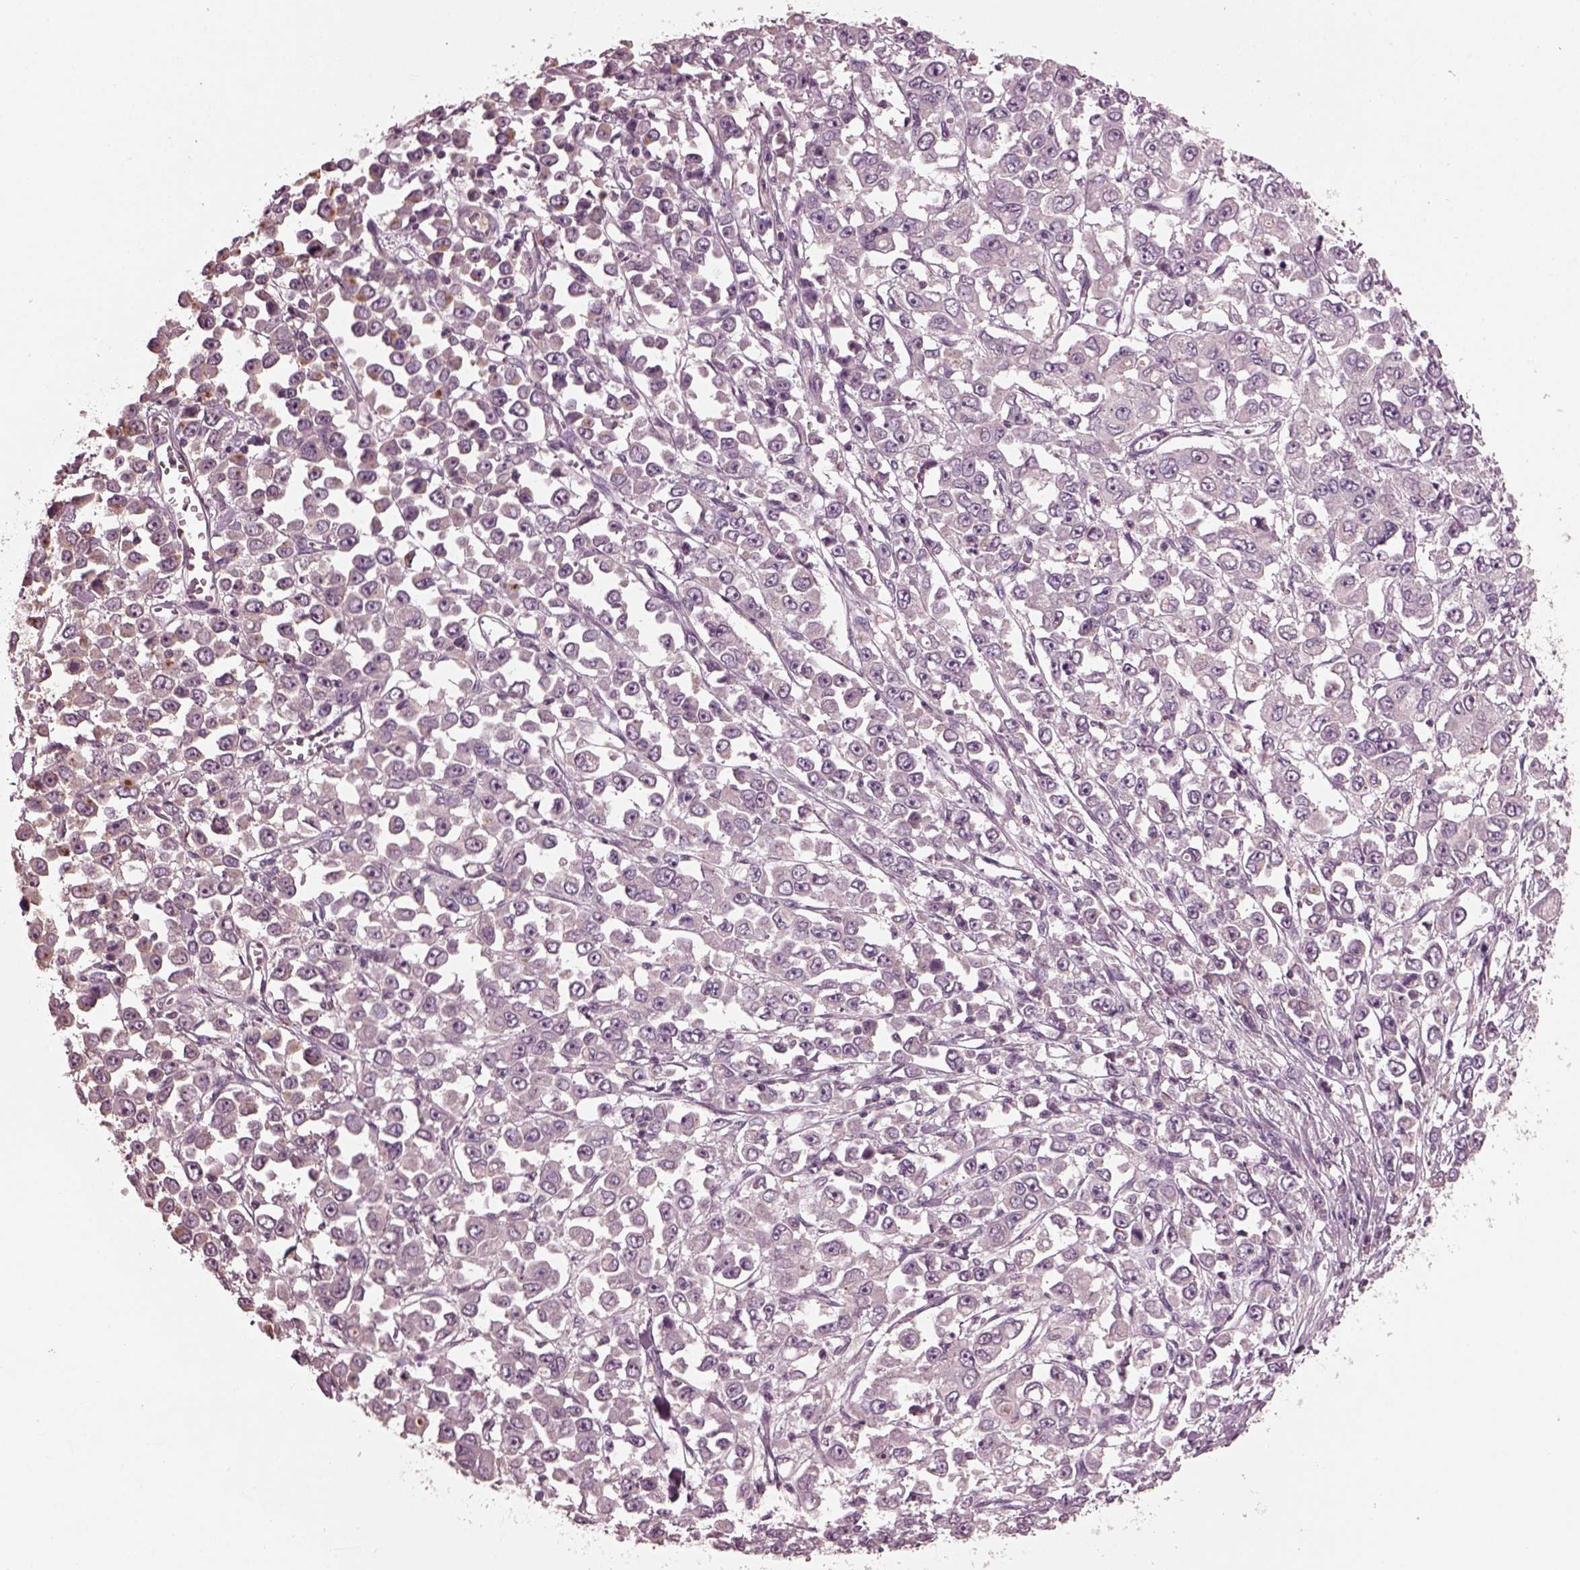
{"staining": {"intensity": "negative", "quantity": "none", "location": "none"}, "tissue": "stomach cancer", "cell_type": "Tumor cells", "image_type": "cancer", "snomed": [{"axis": "morphology", "description": "Adenocarcinoma, NOS"}, {"axis": "topography", "description": "Stomach, upper"}], "caption": "The image reveals no staining of tumor cells in stomach cancer.", "gene": "PORCN", "patient": {"sex": "male", "age": 70}}